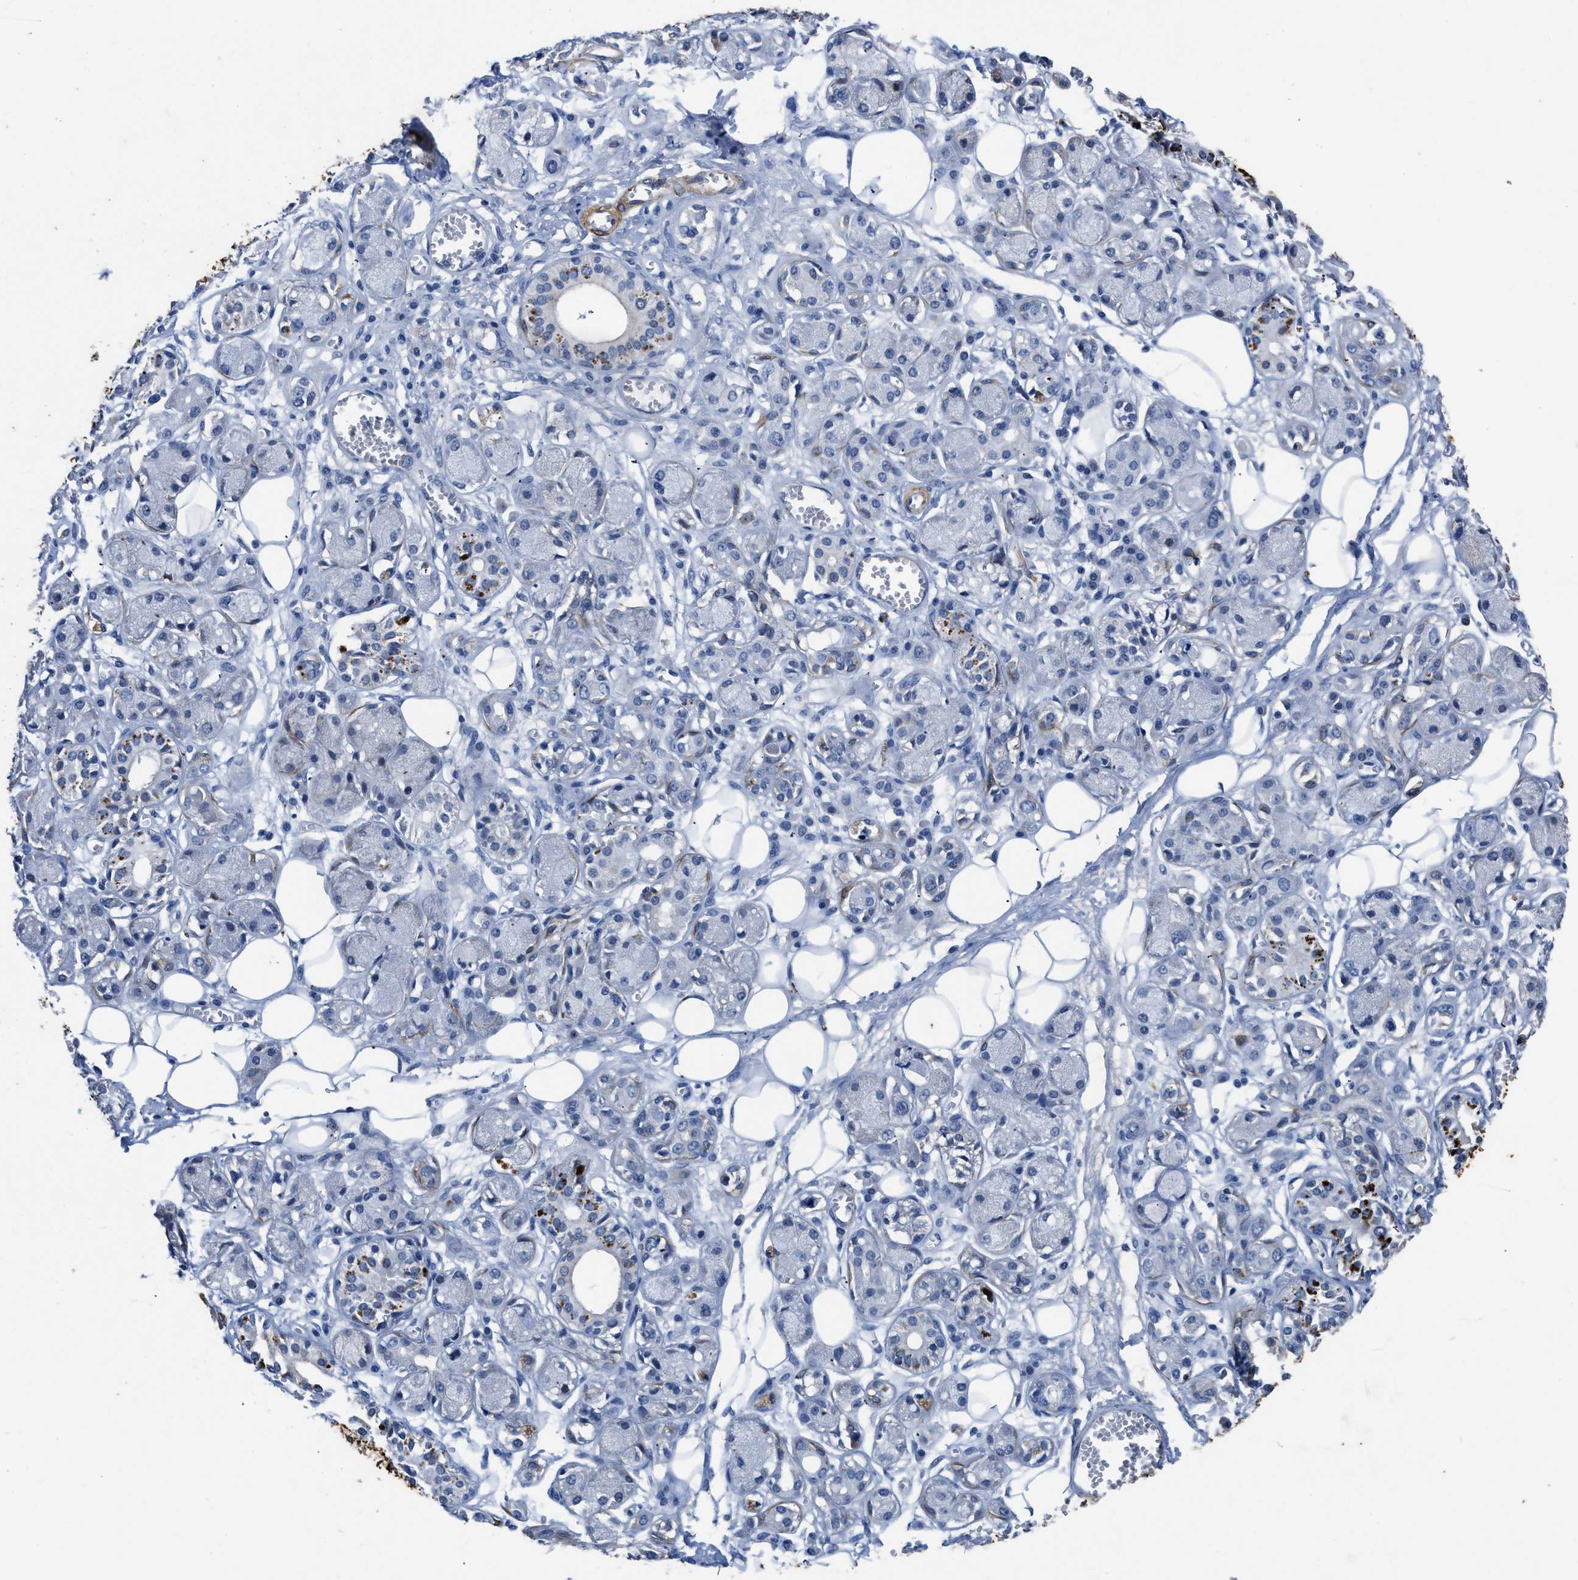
{"staining": {"intensity": "negative", "quantity": "none", "location": "none"}, "tissue": "adipose tissue", "cell_type": "Adipocytes", "image_type": "normal", "snomed": [{"axis": "morphology", "description": "Normal tissue, NOS"}, {"axis": "morphology", "description": "Inflammation, NOS"}, {"axis": "topography", "description": "Salivary gland"}, {"axis": "topography", "description": "Peripheral nerve tissue"}], "caption": "Immunohistochemistry photomicrograph of unremarkable adipose tissue stained for a protein (brown), which reveals no positivity in adipocytes.", "gene": "LANCL2", "patient": {"sex": "female", "age": 75}}